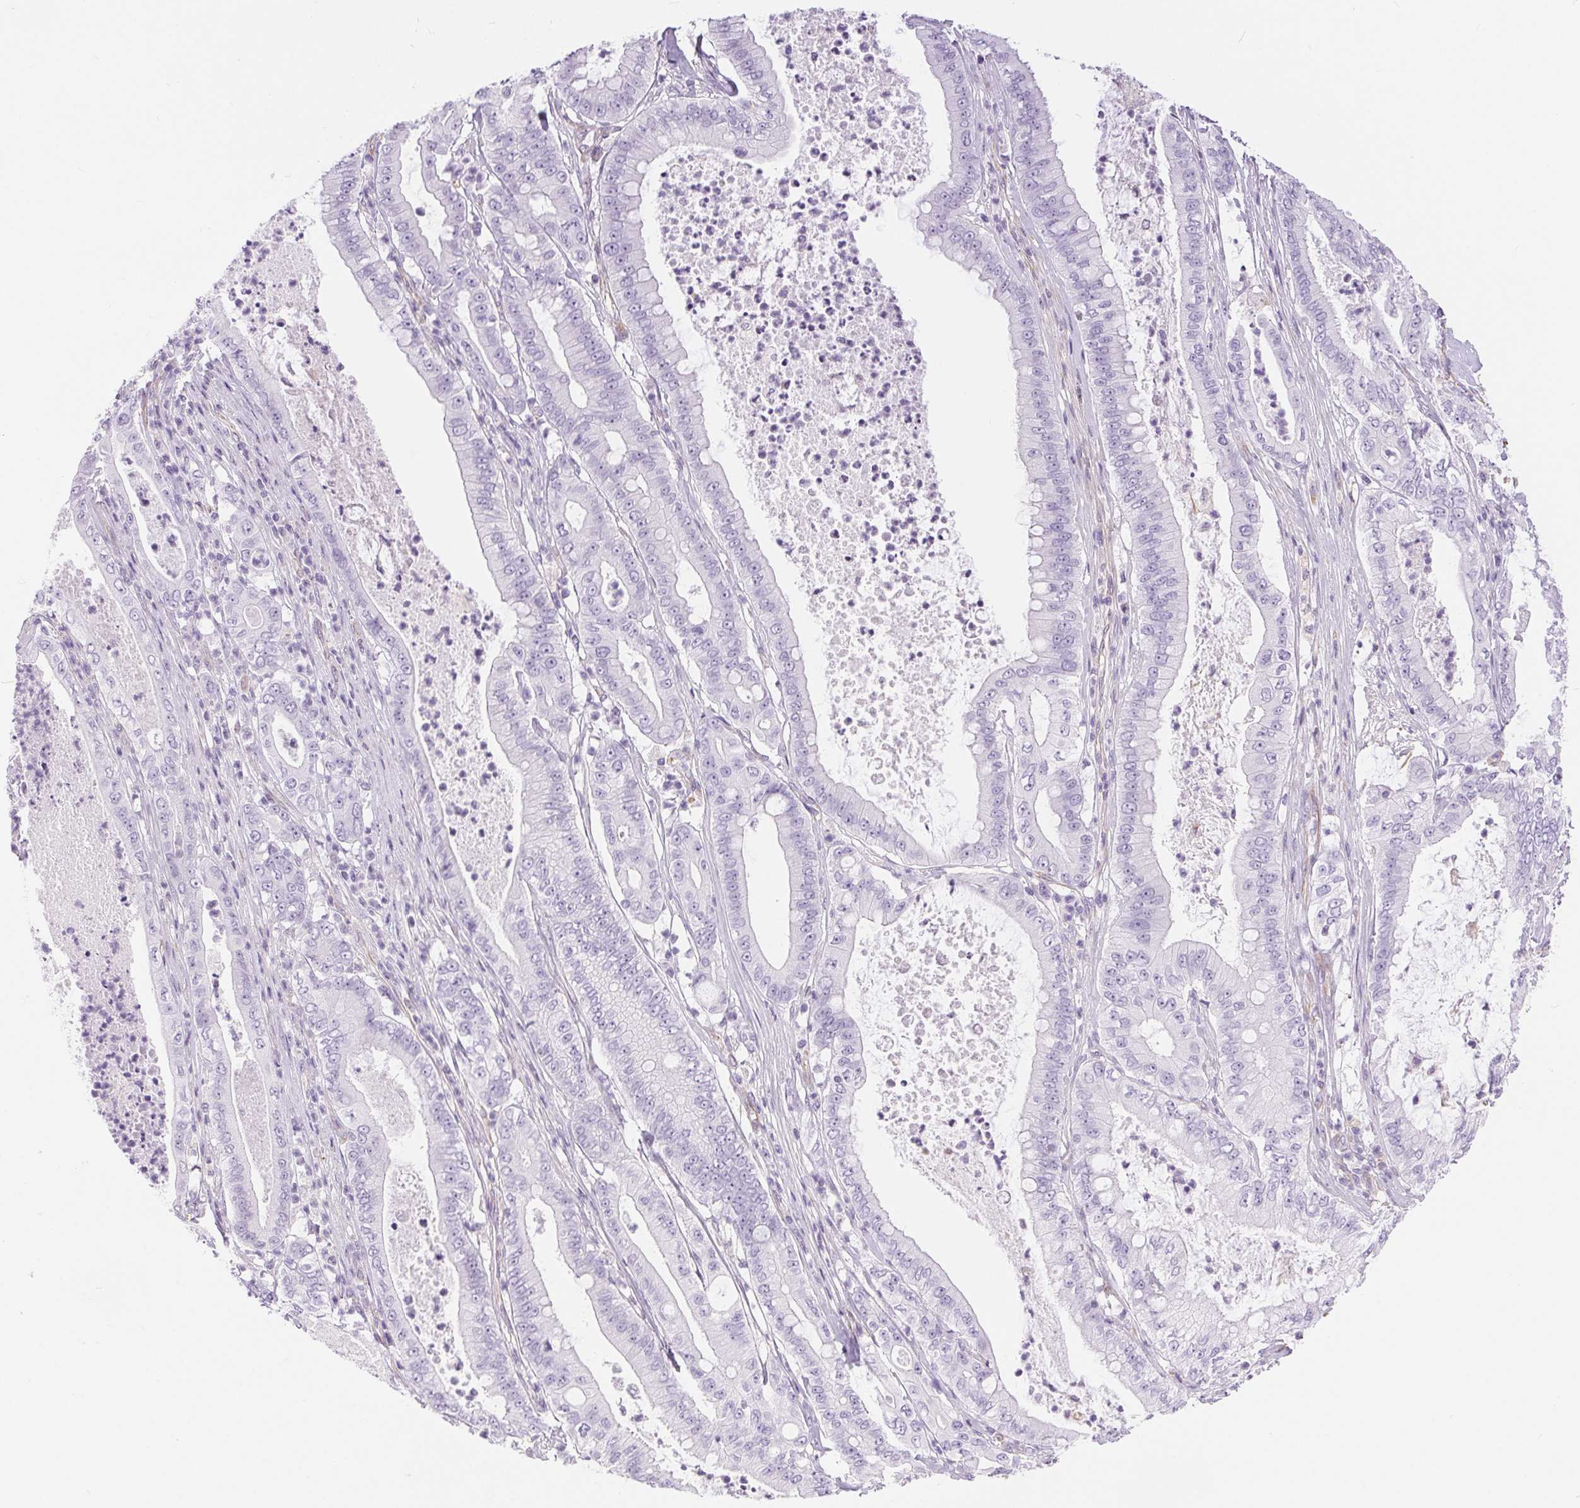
{"staining": {"intensity": "negative", "quantity": "none", "location": "none"}, "tissue": "pancreatic cancer", "cell_type": "Tumor cells", "image_type": "cancer", "snomed": [{"axis": "morphology", "description": "Adenocarcinoma, NOS"}, {"axis": "topography", "description": "Pancreas"}], "caption": "Tumor cells are negative for protein expression in human pancreatic cancer.", "gene": "GFAP", "patient": {"sex": "male", "age": 71}}